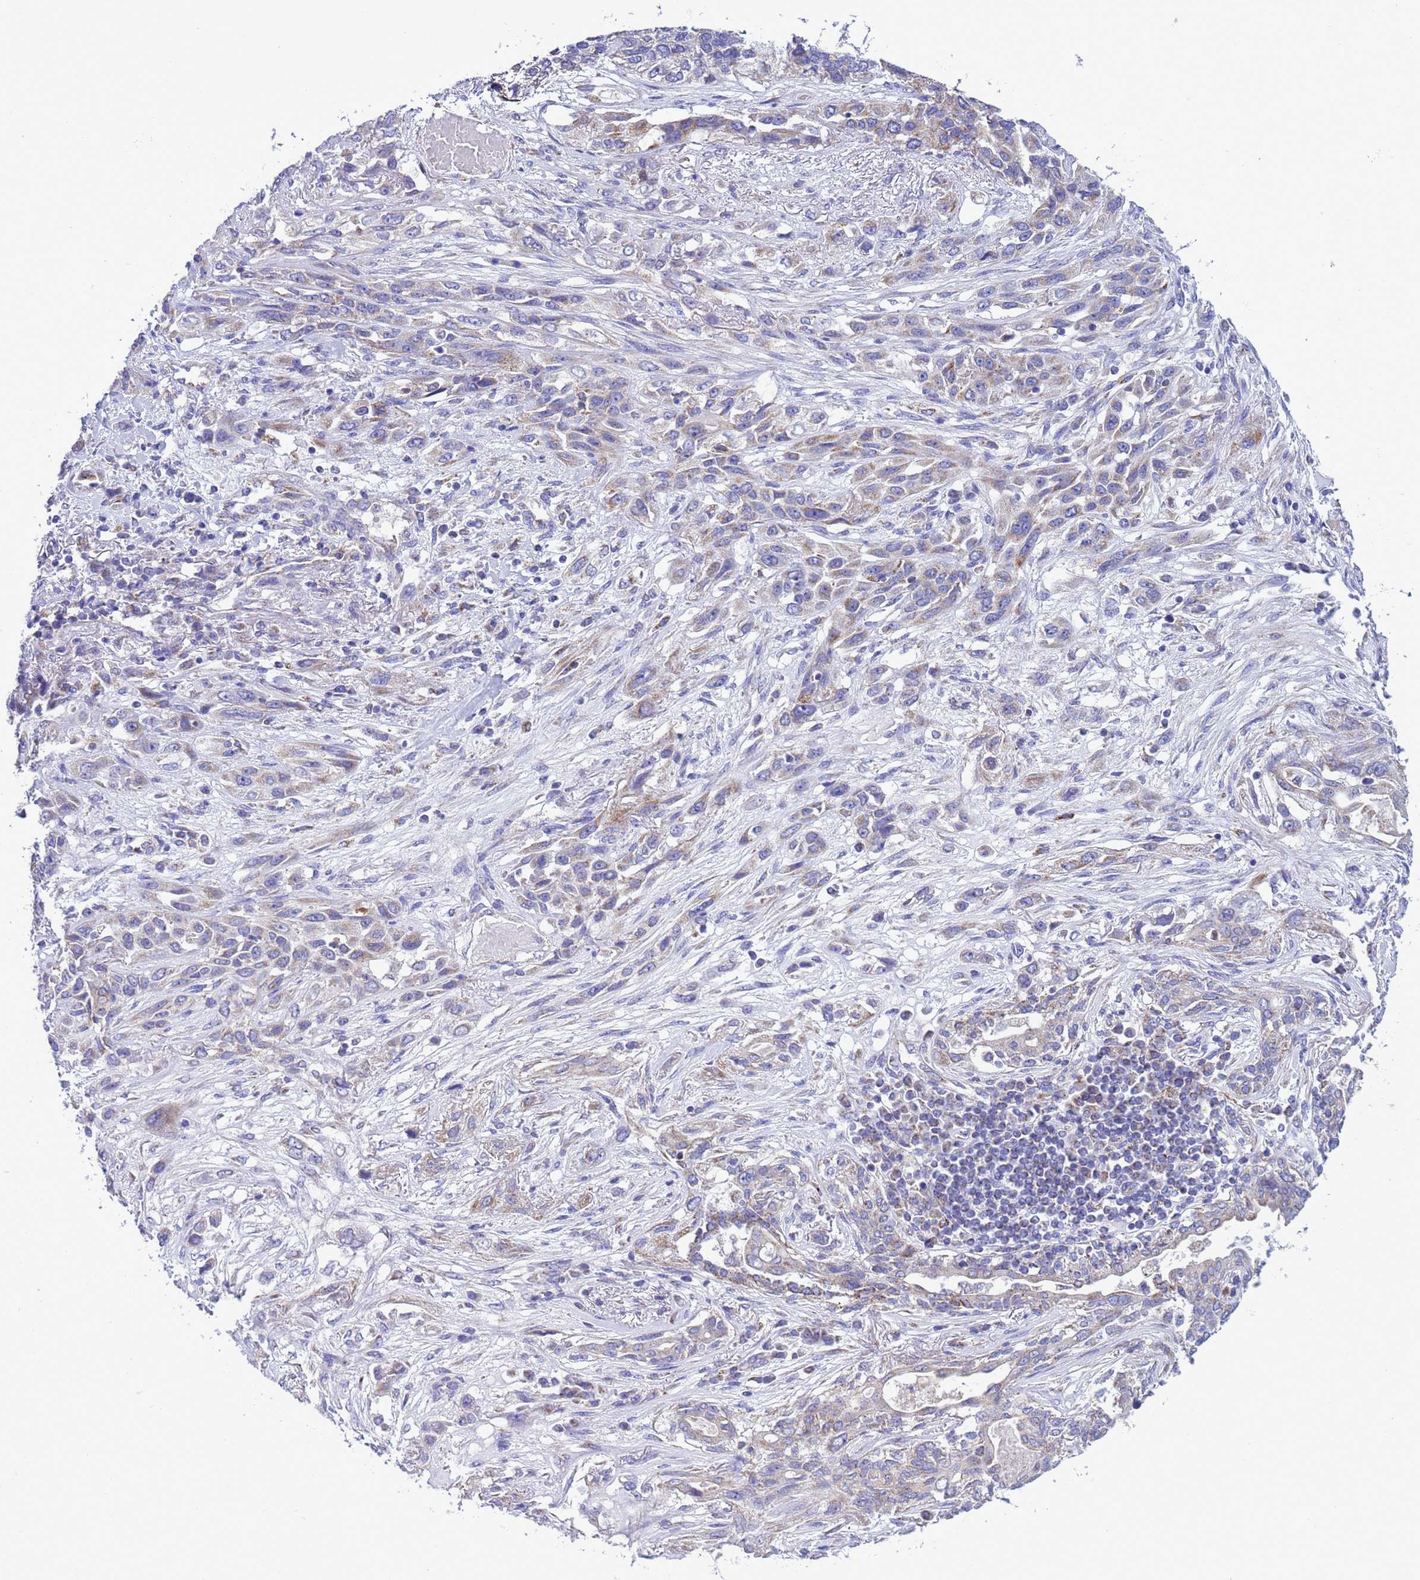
{"staining": {"intensity": "moderate", "quantity": "<25%", "location": "cytoplasmic/membranous"}, "tissue": "lung cancer", "cell_type": "Tumor cells", "image_type": "cancer", "snomed": [{"axis": "morphology", "description": "Squamous cell carcinoma, NOS"}, {"axis": "topography", "description": "Lung"}], "caption": "The immunohistochemical stain labels moderate cytoplasmic/membranous staining in tumor cells of lung cancer tissue.", "gene": "CCDC191", "patient": {"sex": "female", "age": 70}}